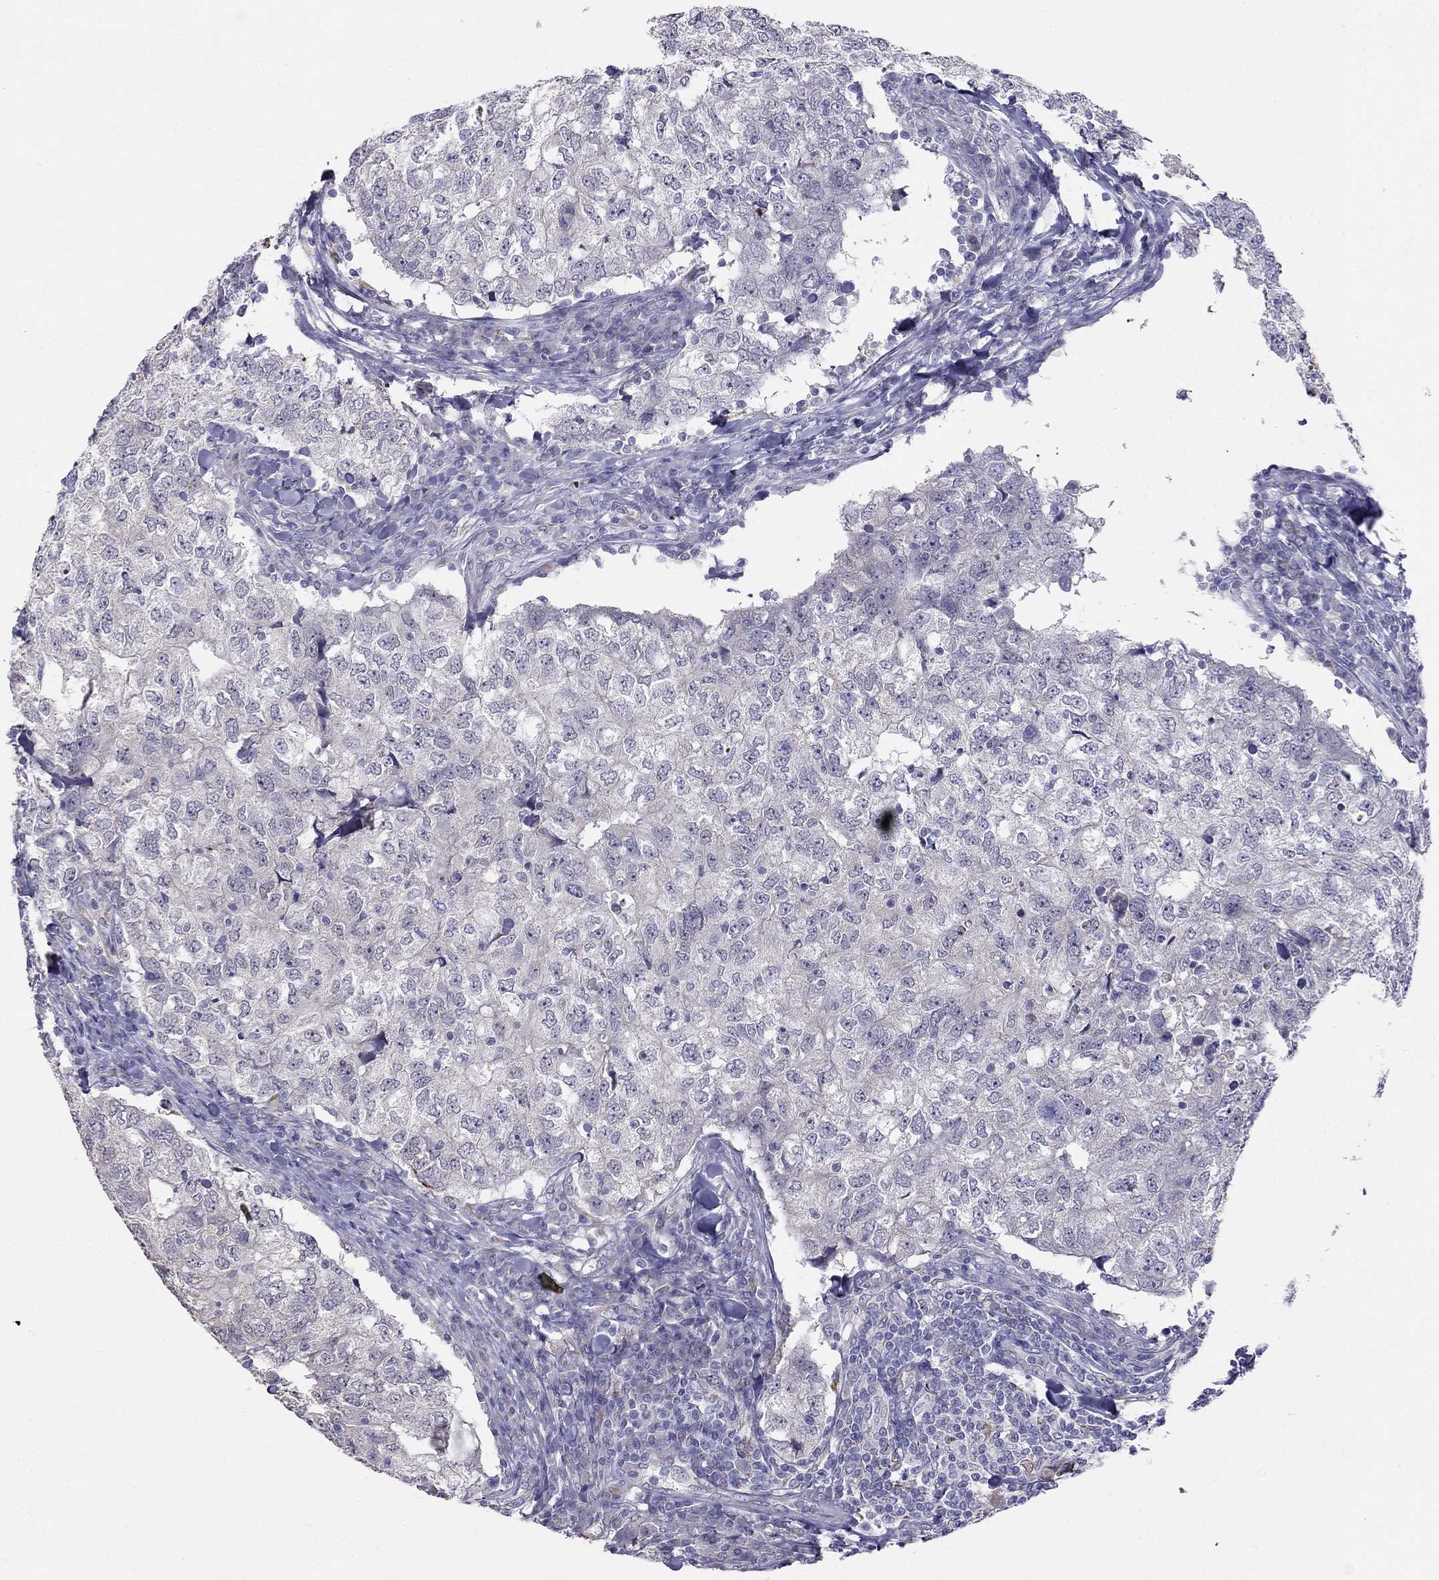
{"staining": {"intensity": "negative", "quantity": "none", "location": "none"}, "tissue": "breast cancer", "cell_type": "Tumor cells", "image_type": "cancer", "snomed": [{"axis": "morphology", "description": "Duct carcinoma"}, {"axis": "topography", "description": "Breast"}], "caption": "Immunohistochemistry (IHC) micrograph of neoplastic tissue: breast intraductal carcinoma stained with DAB (3,3'-diaminobenzidine) exhibits no significant protein expression in tumor cells.", "gene": "MYO3B", "patient": {"sex": "female", "age": 30}}